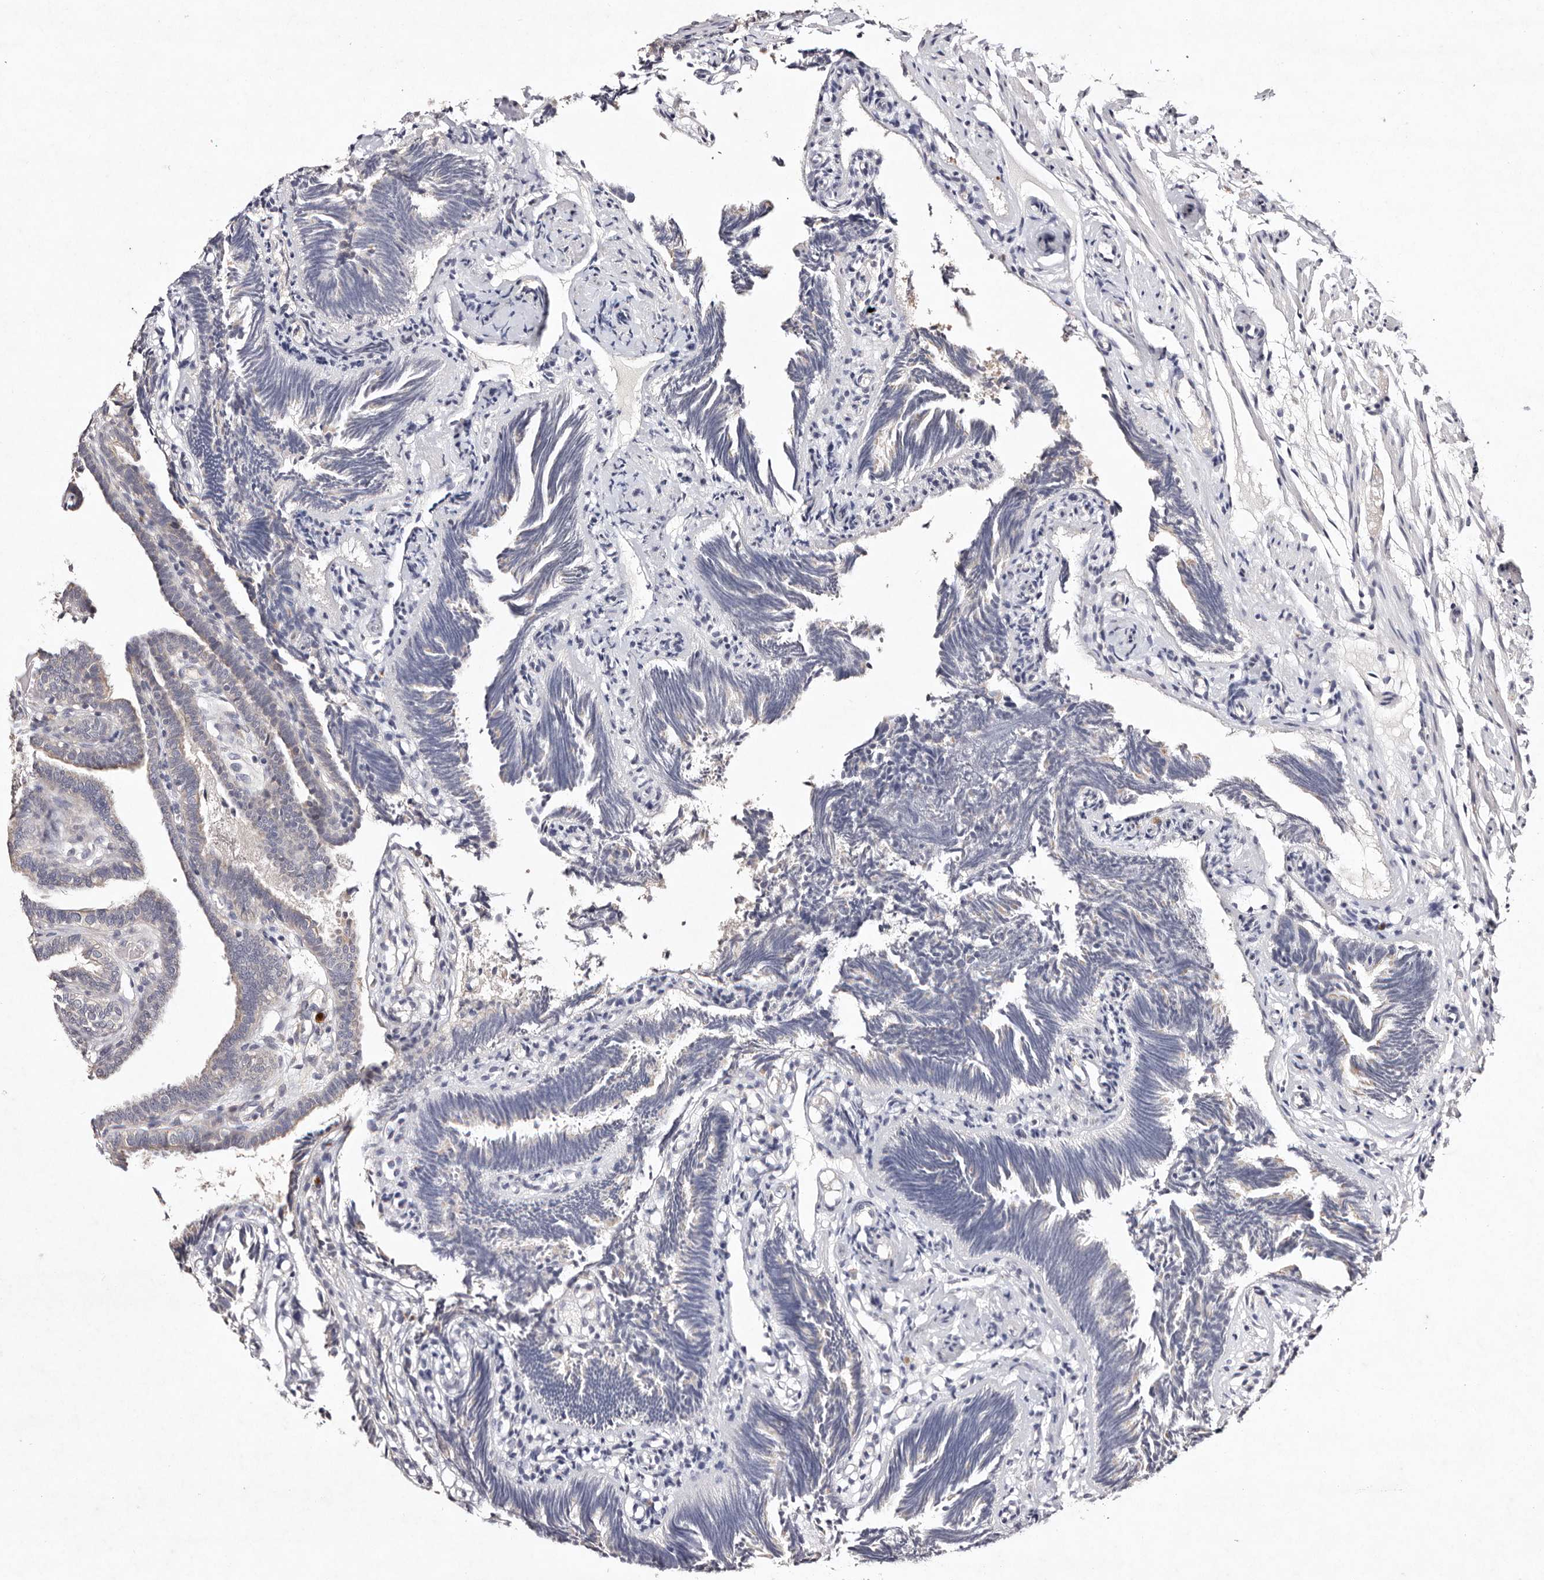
{"staining": {"intensity": "weak", "quantity": "25%-75%", "location": "cytoplasmic/membranous"}, "tissue": "fallopian tube", "cell_type": "Glandular cells", "image_type": "normal", "snomed": [{"axis": "morphology", "description": "Normal tissue, NOS"}, {"axis": "topography", "description": "Fallopian tube"}], "caption": "Immunohistochemical staining of unremarkable fallopian tube shows low levels of weak cytoplasmic/membranous staining in approximately 25%-75% of glandular cells.", "gene": "TSC2", "patient": {"sex": "female", "age": 39}}